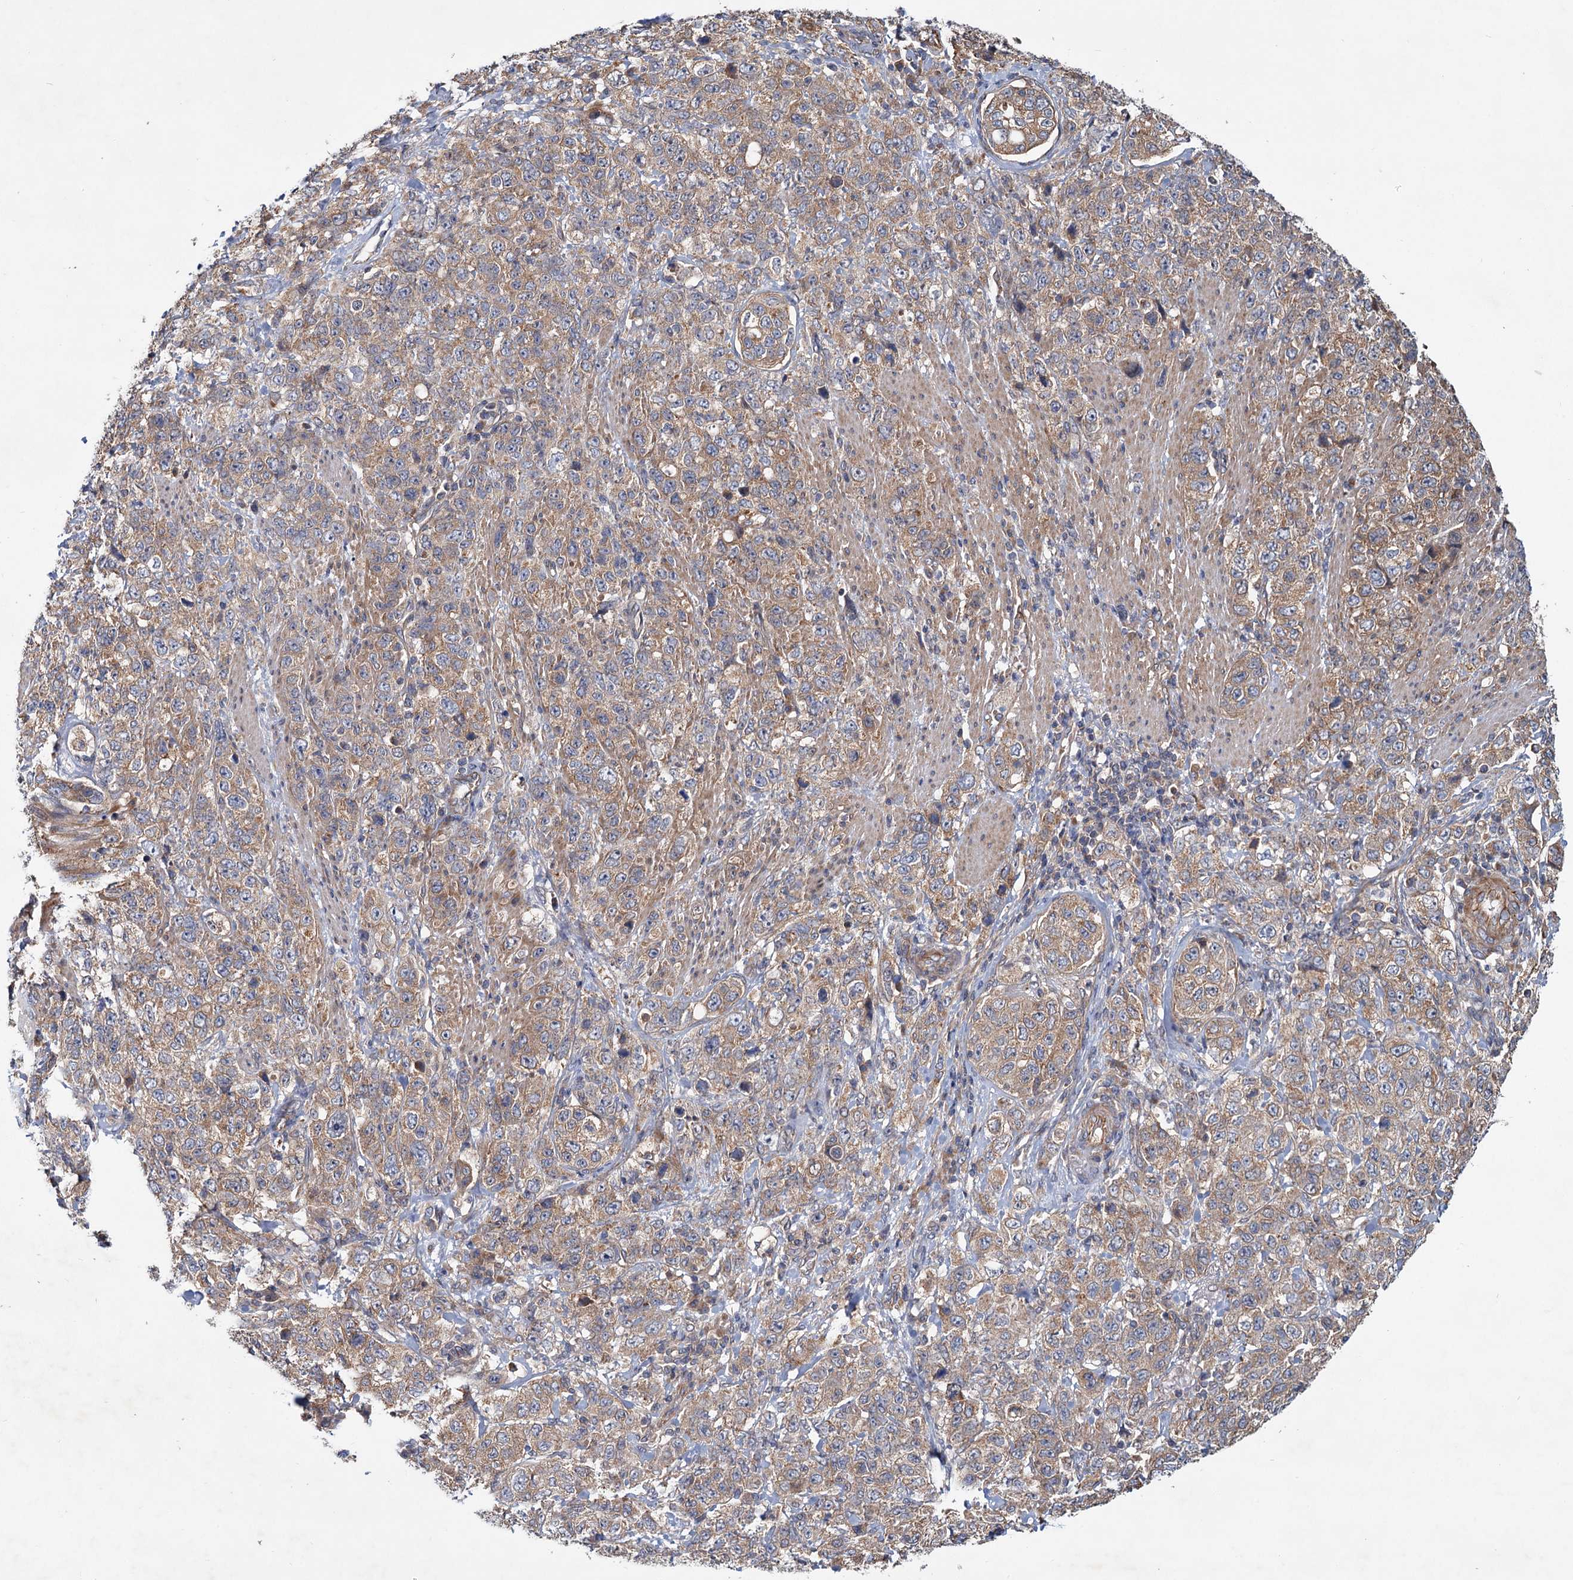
{"staining": {"intensity": "moderate", "quantity": ">75%", "location": "cytoplasmic/membranous"}, "tissue": "stomach cancer", "cell_type": "Tumor cells", "image_type": "cancer", "snomed": [{"axis": "morphology", "description": "Adenocarcinoma, NOS"}, {"axis": "topography", "description": "Stomach"}], "caption": "High-power microscopy captured an IHC micrograph of stomach cancer (adenocarcinoma), revealing moderate cytoplasmic/membranous staining in about >75% of tumor cells.", "gene": "MTRR", "patient": {"sex": "male", "age": 48}}